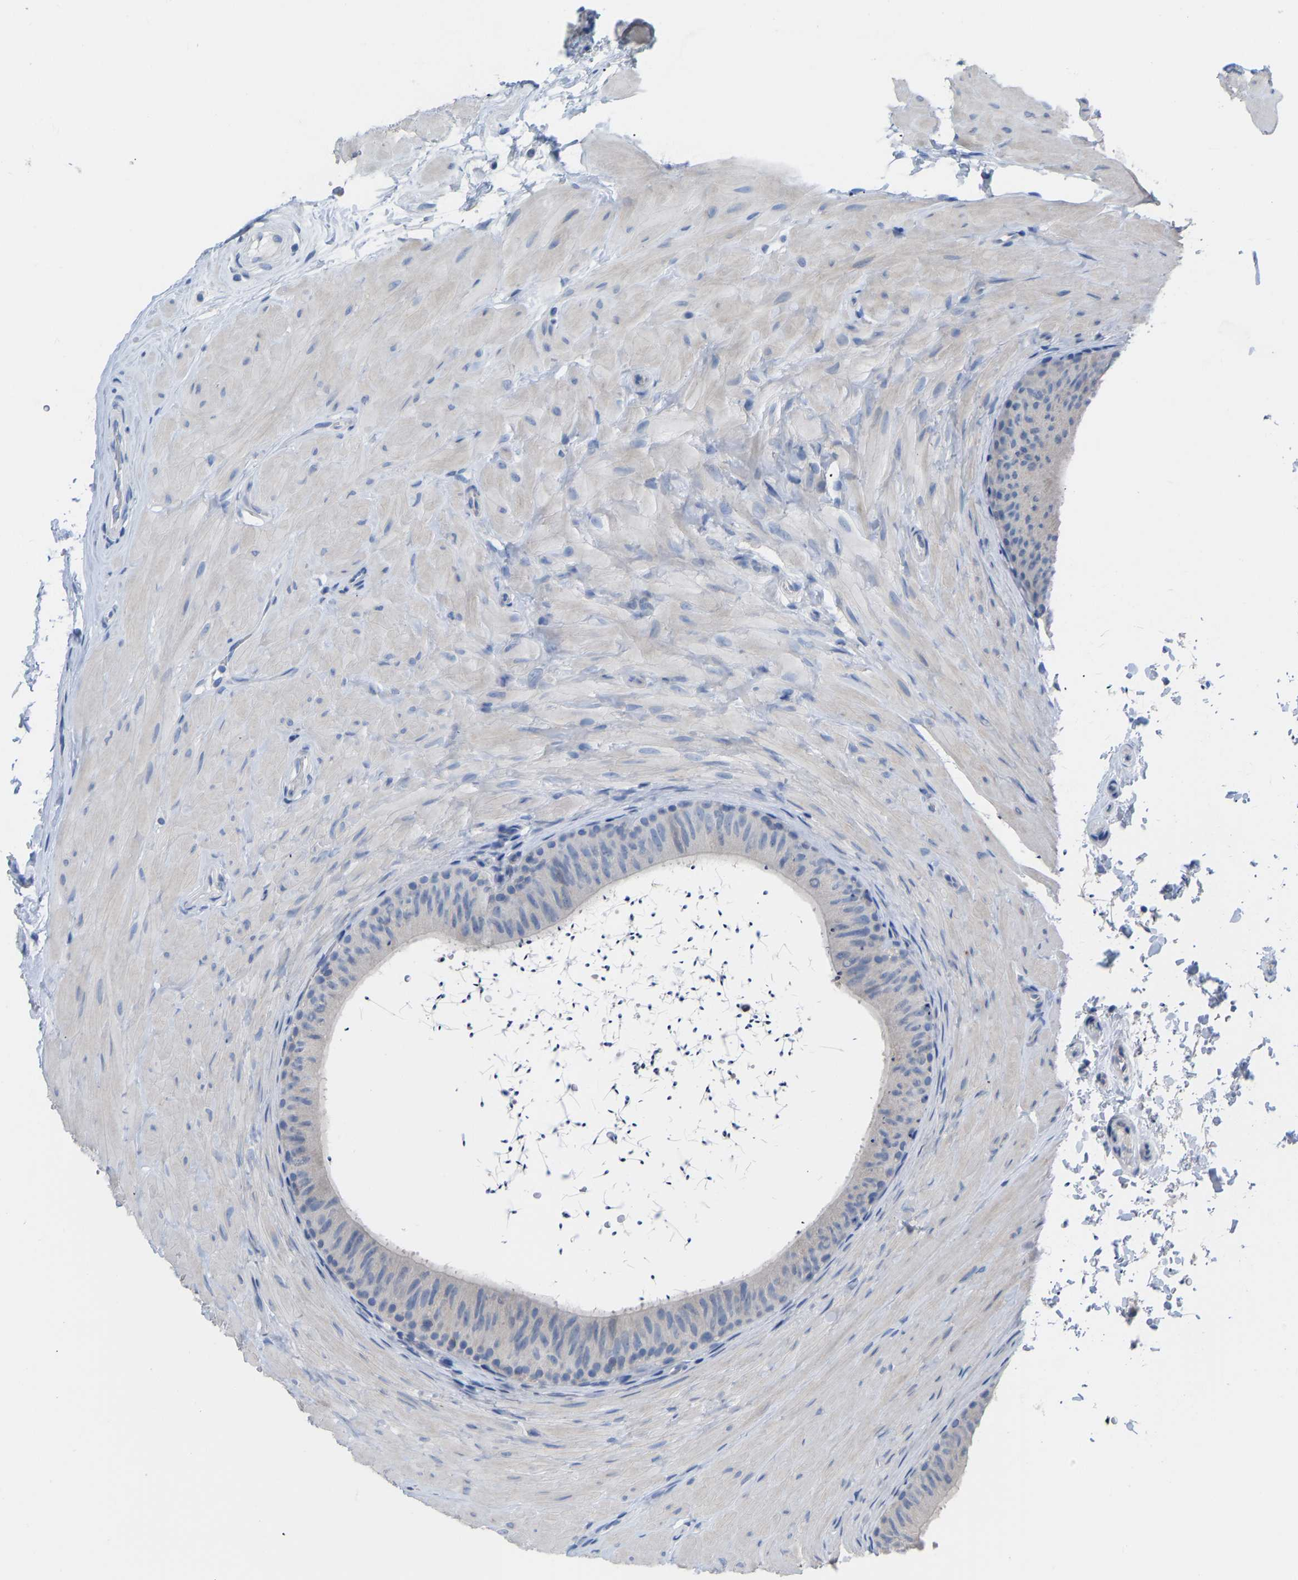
{"staining": {"intensity": "negative", "quantity": "none", "location": "none"}, "tissue": "epididymis", "cell_type": "Glandular cells", "image_type": "normal", "snomed": [{"axis": "morphology", "description": "Normal tissue, NOS"}, {"axis": "topography", "description": "Epididymis"}], "caption": "DAB (3,3'-diaminobenzidine) immunohistochemical staining of unremarkable human epididymis shows no significant staining in glandular cells.", "gene": "OLIG2", "patient": {"sex": "male", "age": 34}}